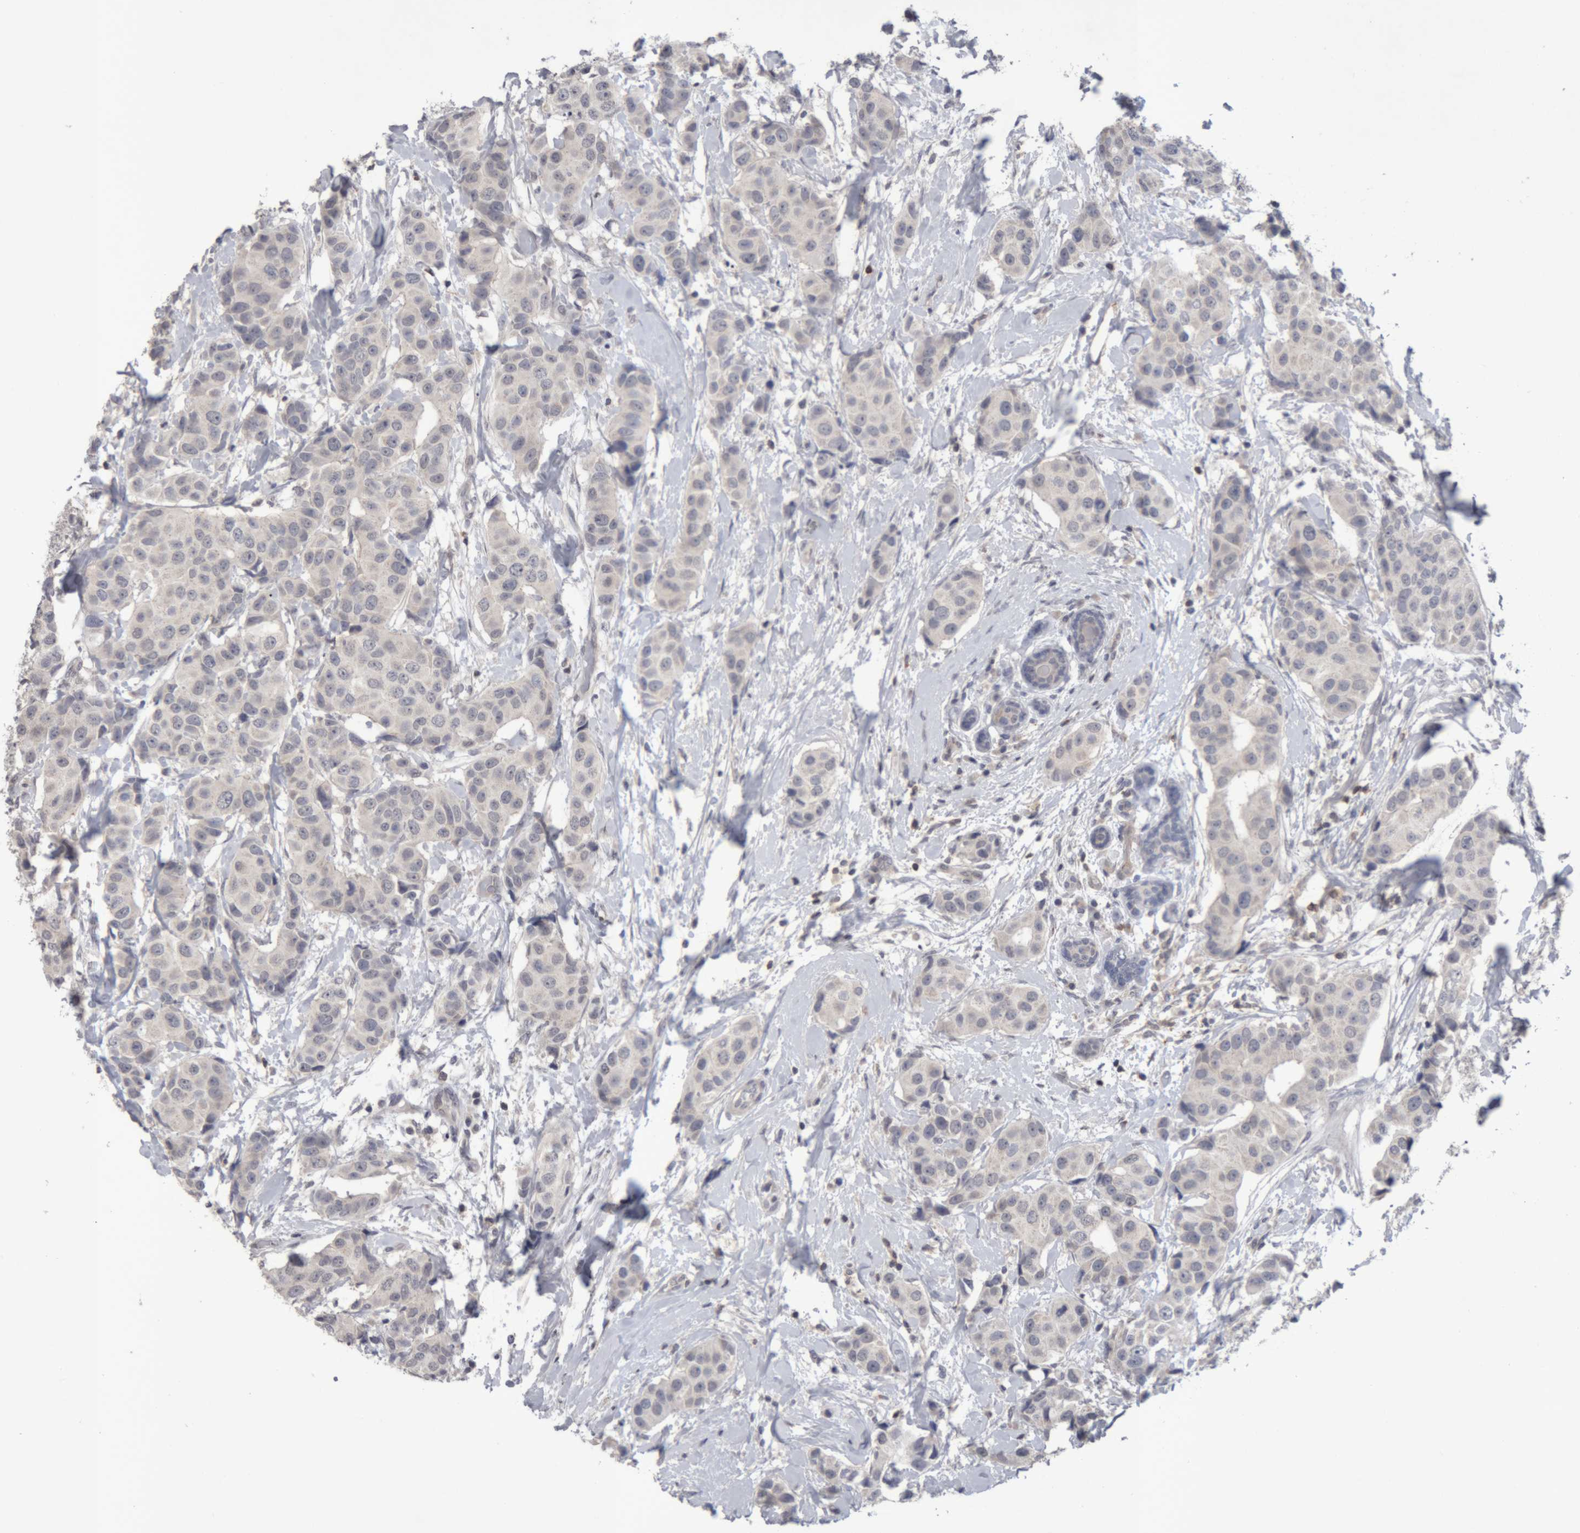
{"staining": {"intensity": "negative", "quantity": "none", "location": "none"}, "tissue": "breast cancer", "cell_type": "Tumor cells", "image_type": "cancer", "snomed": [{"axis": "morphology", "description": "Normal tissue, NOS"}, {"axis": "morphology", "description": "Duct carcinoma"}, {"axis": "topography", "description": "Breast"}], "caption": "This photomicrograph is of breast invasive ductal carcinoma stained with immunohistochemistry (IHC) to label a protein in brown with the nuclei are counter-stained blue. There is no expression in tumor cells. (DAB IHC with hematoxylin counter stain).", "gene": "NFATC2", "patient": {"sex": "female", "age": 39}}